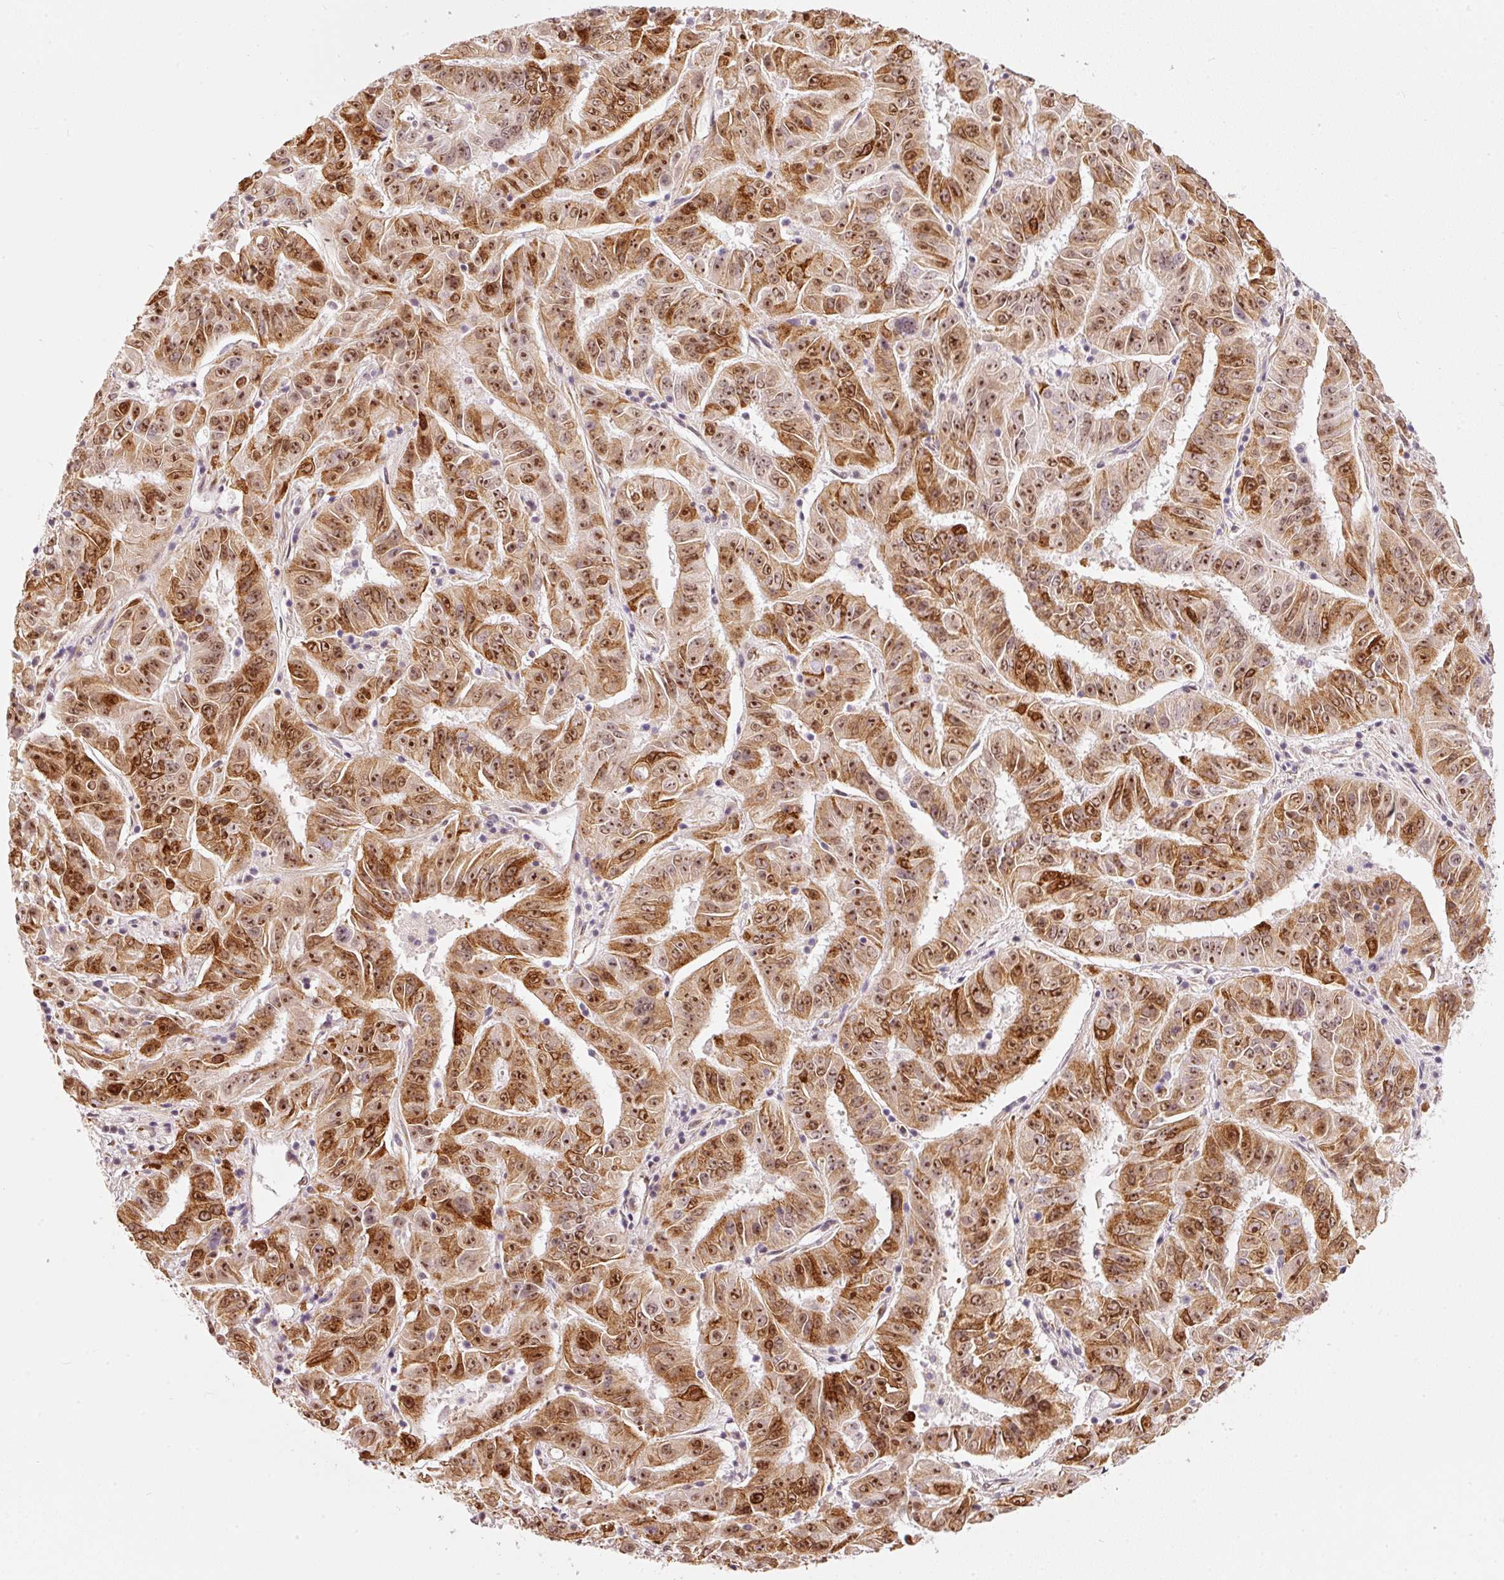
{"staining": {"intensity": "strong", "quantity": "25%-75%", "location": "cytoplasmic/membranous,nuclear"}, "tissue": "pancreatic cancer", "cell_type": "Tumor cells", "image_type": "cancer", "snomed": [{"axis": "morphology", "description": "Adenocarcinoma, NOS"}, {"axis": "topography", "description": "Pancreas"}], "caption": "IHC of pancreatic cancer demonstrates high levels of strong cytoplasmic/membranous and nuclear positivity in approximately 25%-75% of tumor cells. (IHC, brightfield microscopy, high magnification).", "gene": "MXRA8", "patient": {"sex": "male", "age": 63}}